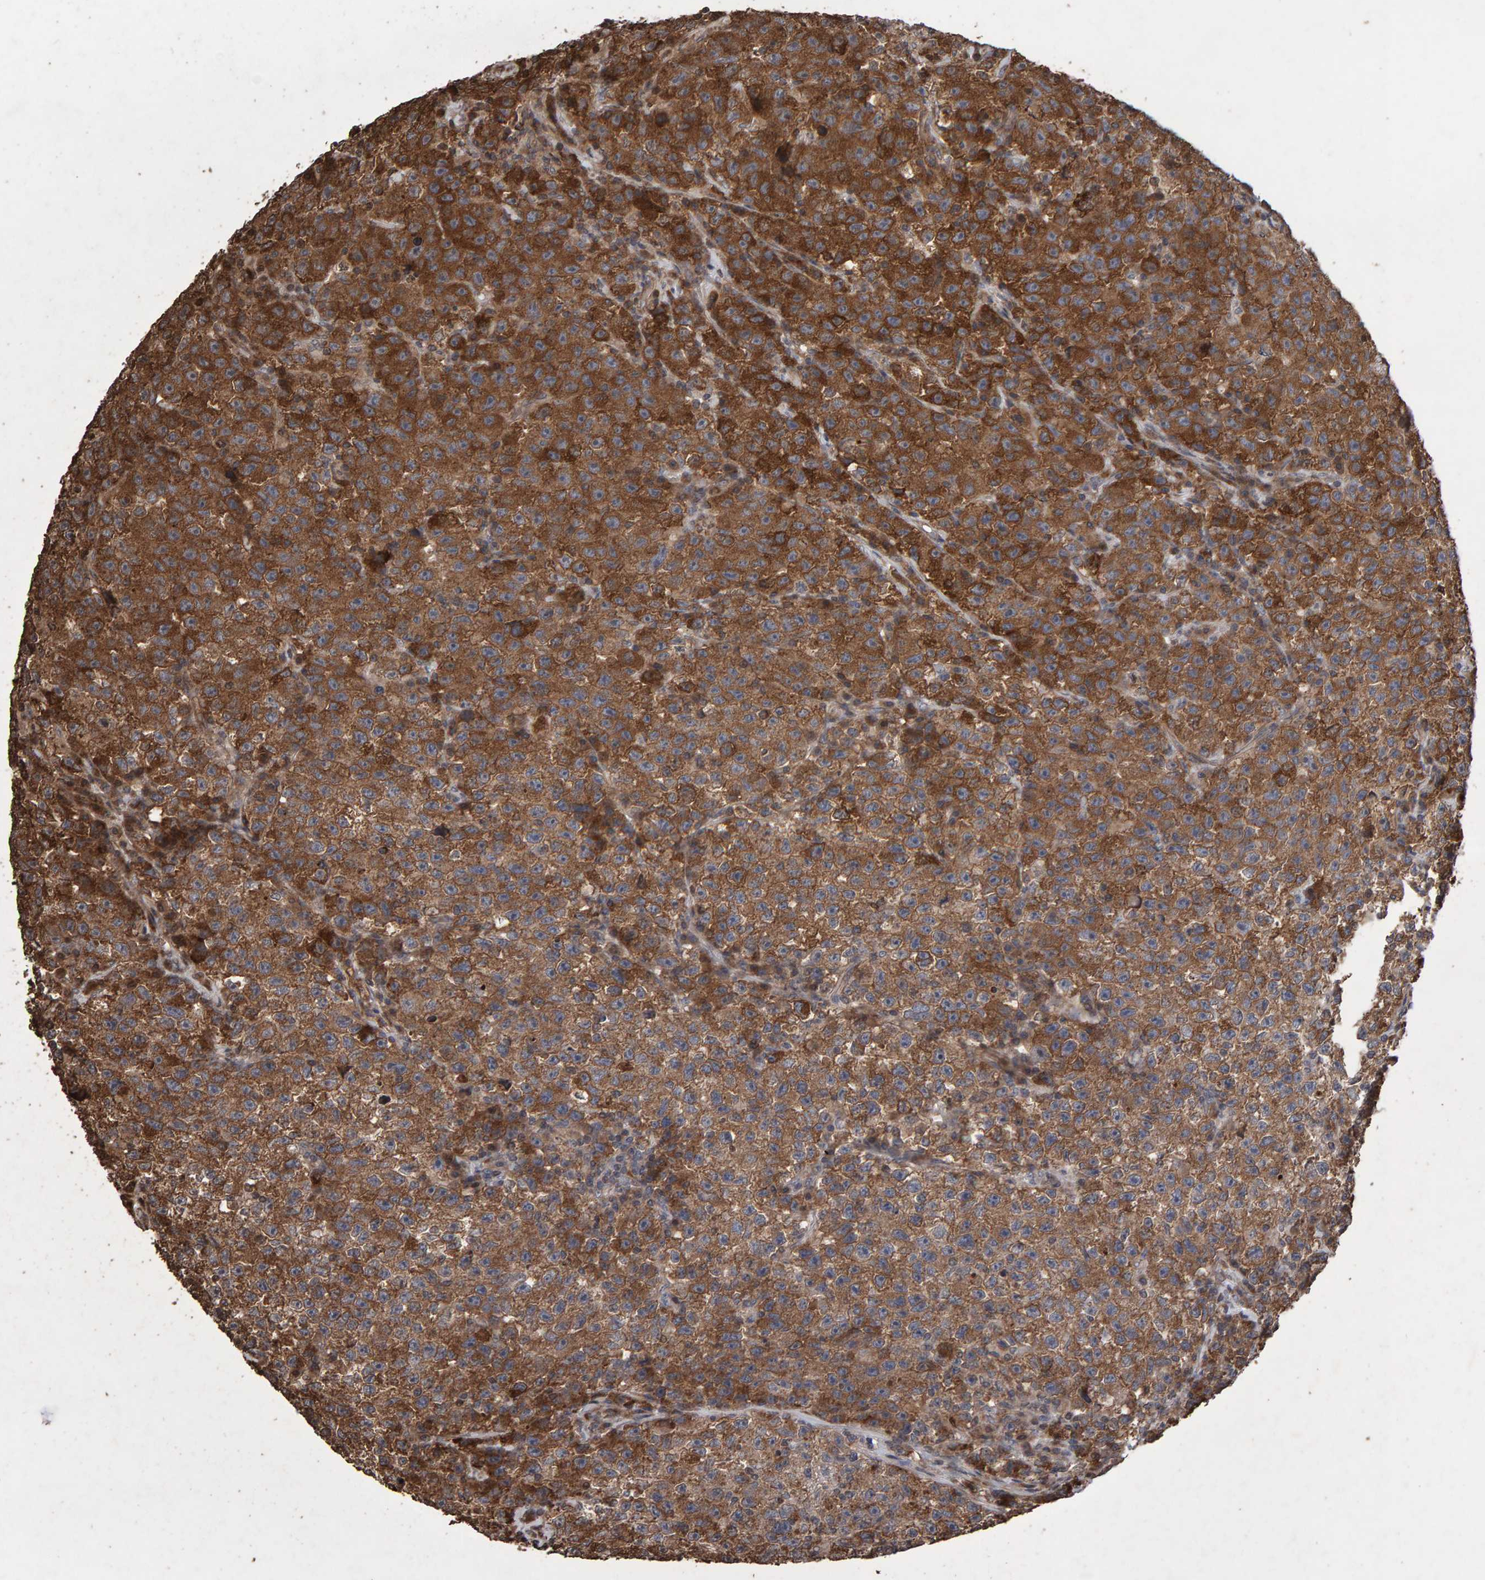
{"staining": {"intensity": "moderate", "quantity": ">75%", "location": "cytoplasmic/membranous"}, "tissue": "testis cancer", "cell_type": "Tumor cells", "image_type": "cancer", "snomed": [{"axis": "morphology", "description": "Seminoma, NOS"}, {"axis": "topography", "description": "Testis"}], "caption": "A brown stain shows moderate cytoplasmic/membranous staining of a protein in testis cancer (seminoma) tumor cells. (DAB = brown stain, brightfield microscopy at high magnification).", "gene": "OSBP2", "patient": {"sex": "male", "age": 22}}